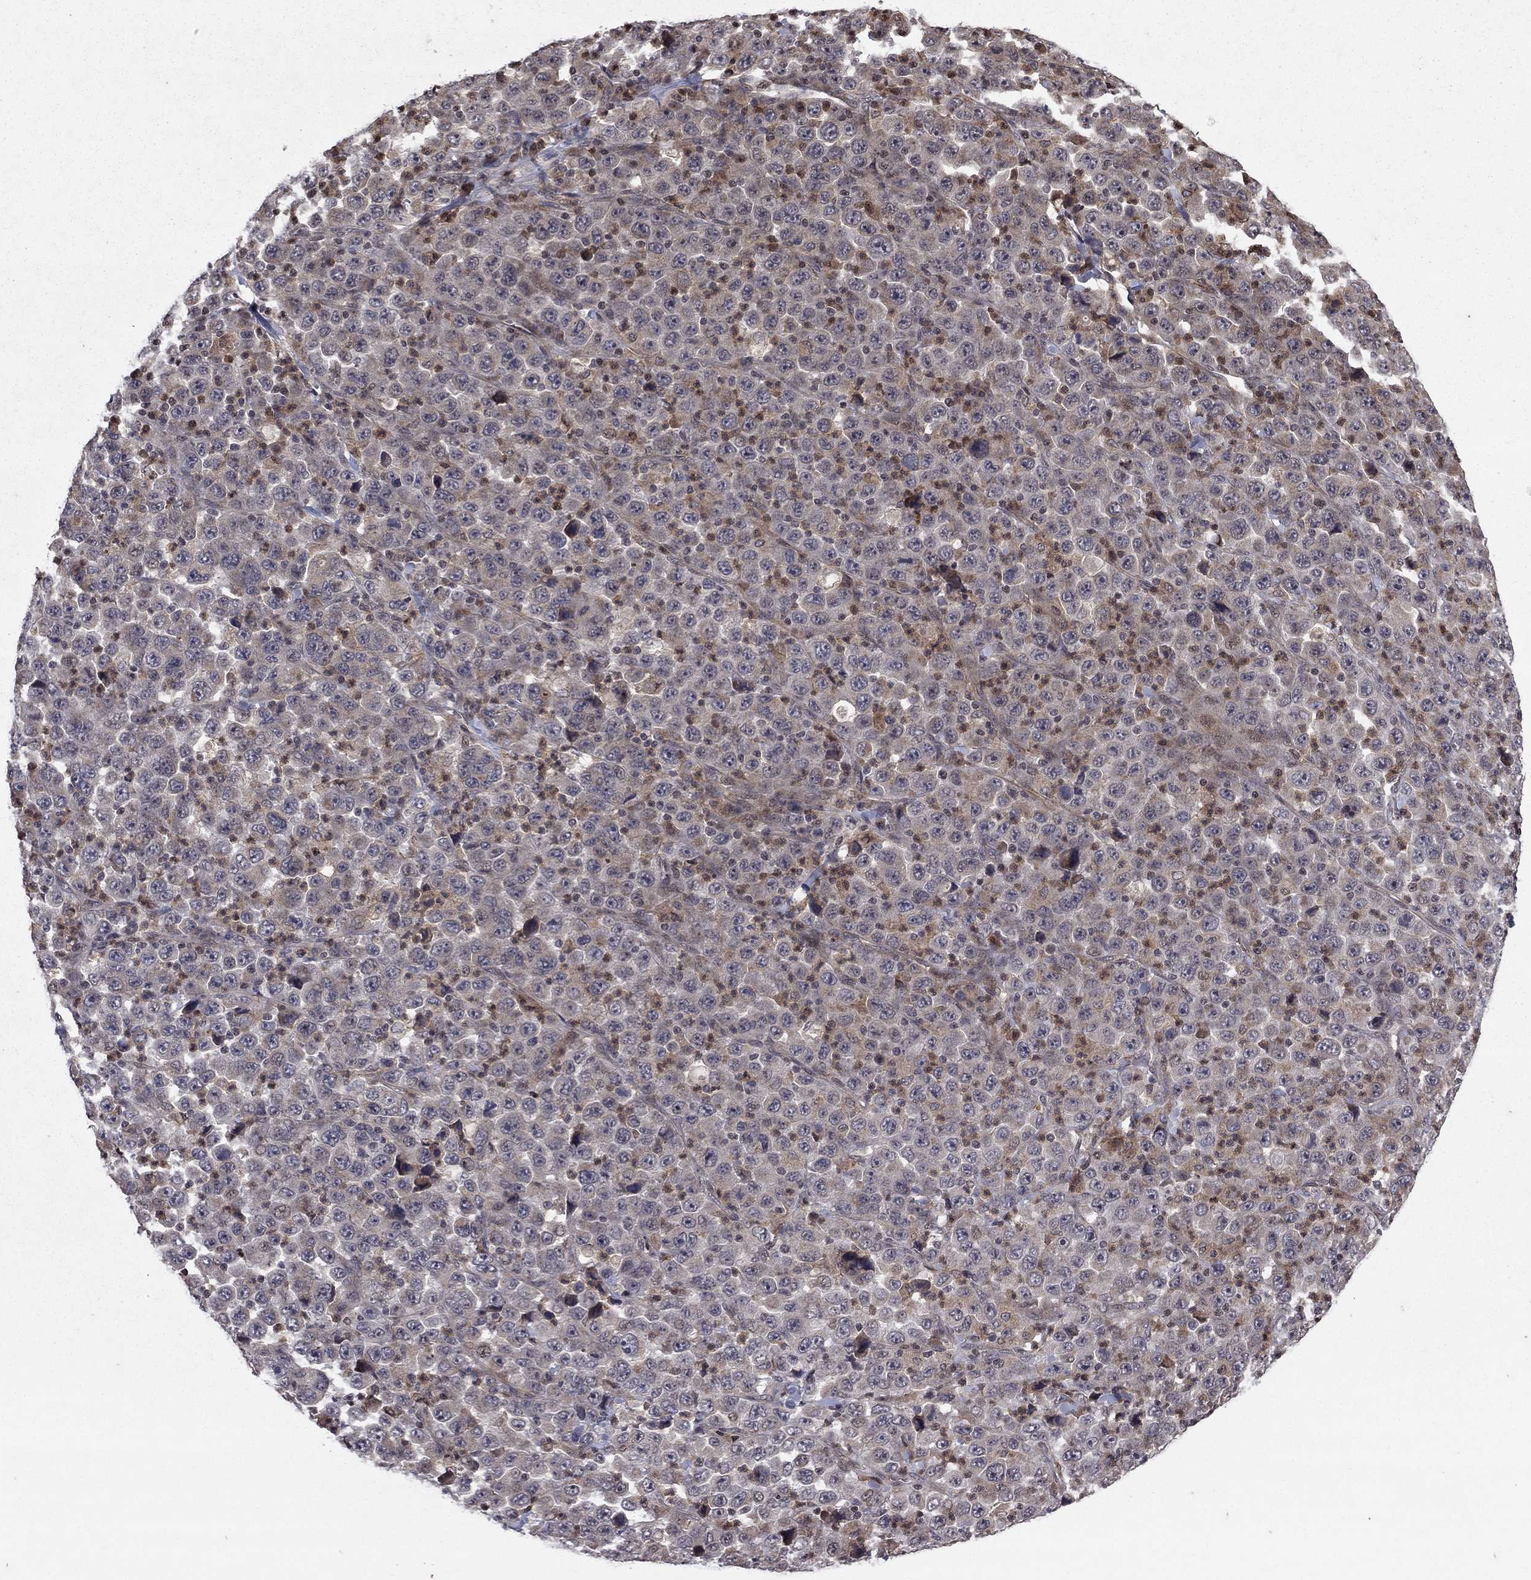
{"staining": {"intensity": "negative", "quantity": "none", "location": "none"}, "tissue": "stomach cancer", "cell_type": "Tumor cells", "image_type": "cancer", "snomed": [{"axis": "morphology", "description": "Normal tissue, NOS"}, {"axis": "morphology", "description": "Adenocarcinoma, NOS"}, {"axis": "topography", "description": "Stomach, upper"}, {"axis": "topography", "description": "Stomach"}], "caption": "This is an immunohistochemistry image of human stomach cancer. There is no positivity in tumor cells.", "gene": "SORBS1", "patient": {"sex": "male", "age": 59}}